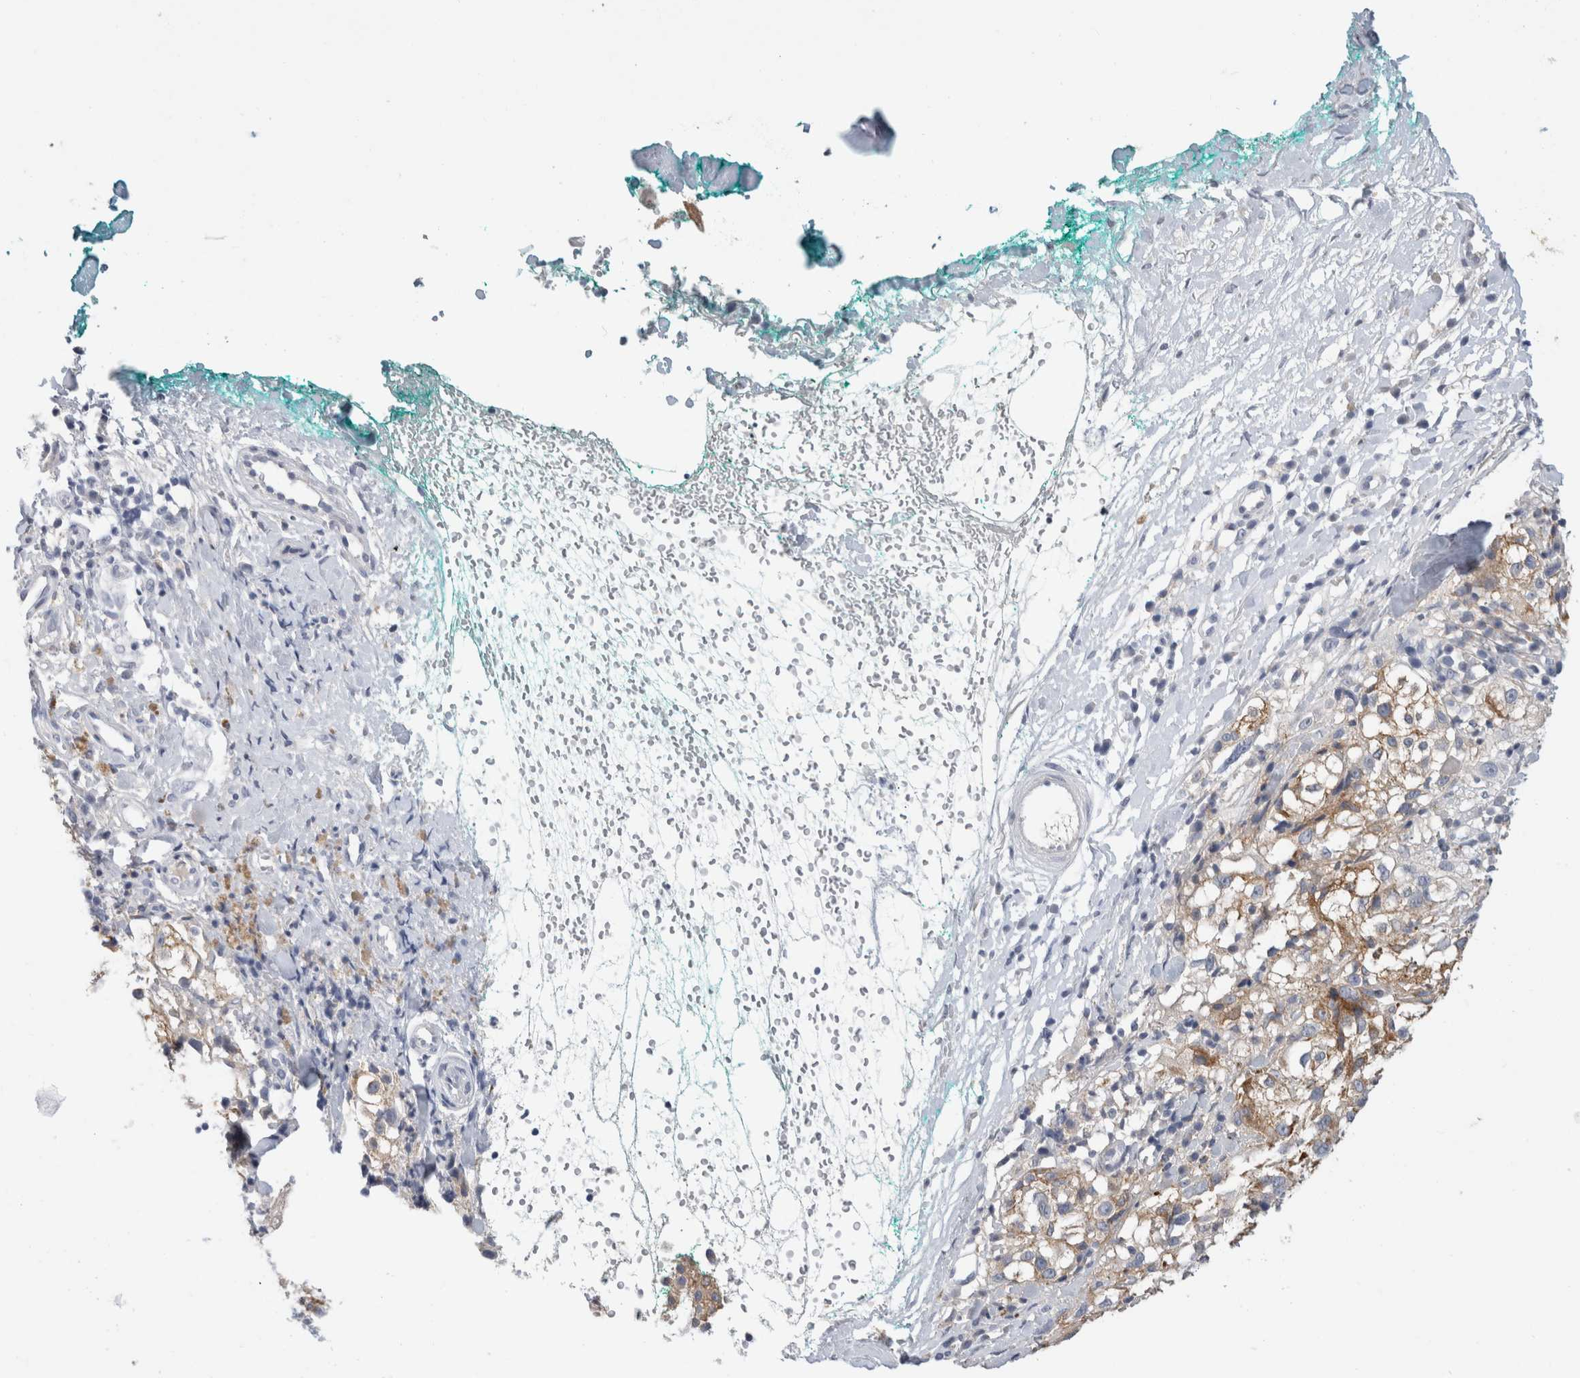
{"staining": {"intensity": "weak", "quantity": "25%-75%", "location": "cytoplasmic/membranous"}, "tissue": "melanoma", "cell_type": "Tumor cells", "image_type": "cancer", "snomed": [{"axis": "morphology", "description": "Necrosis, NOS"}, {"axis": "morphology", "description": "Malignant melanoma, NOS"}, {"axis": "topography", "description": "Skin"}], "caption": "Malignant melanoma was stained to show a protein in brown. There is low levels of weak cytoplasmic/membranous expression in approximately 25%-75% of tumor cells.", "gene": "BCAN", "patient": {"sex": "female", "age": 87}}